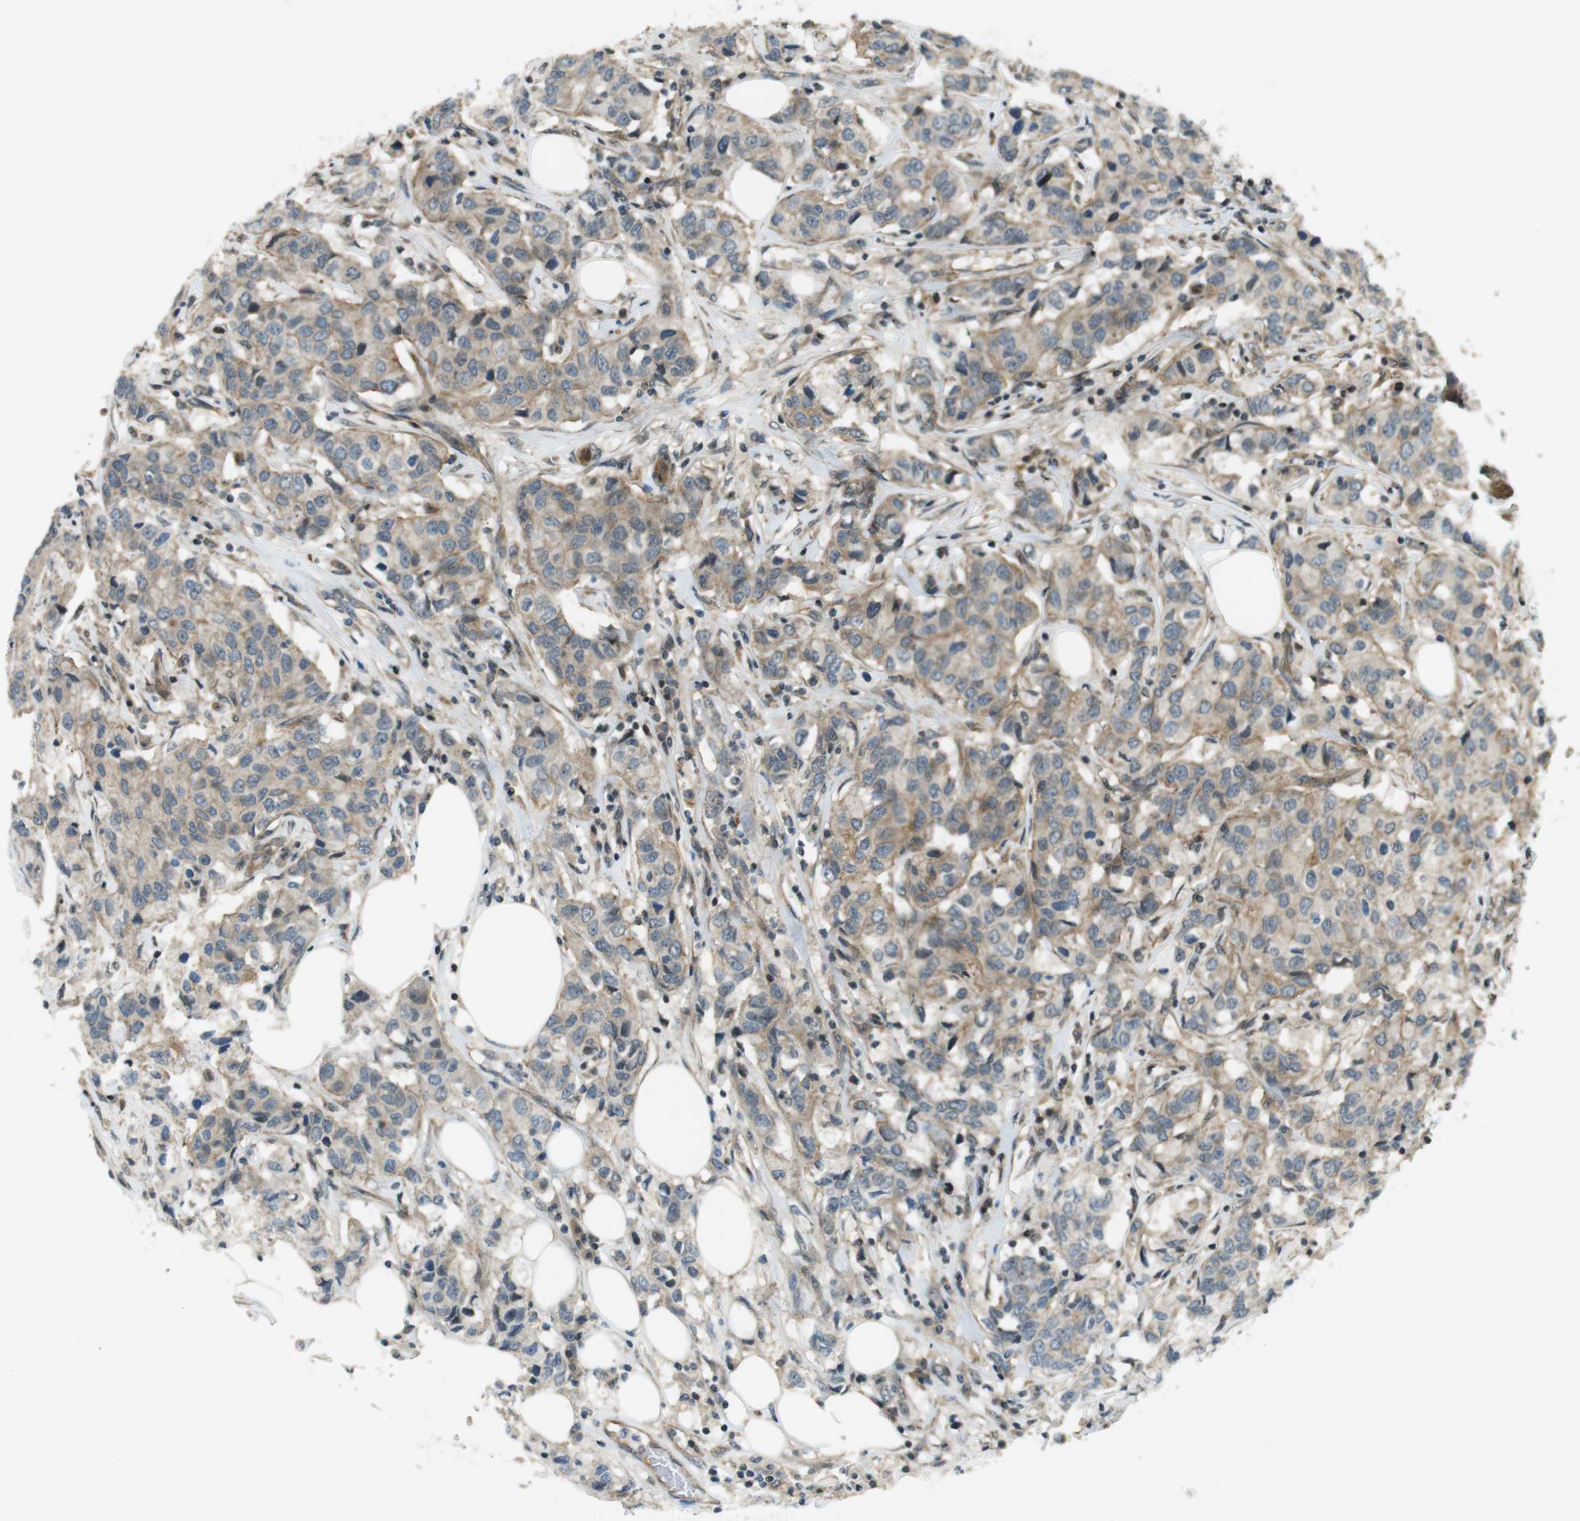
{"staining": {"intensity": "moderate", "quantity": ">75%", "location": "cytoplasmic/membranous"}, "tissue": "breast cancer", "cell_type": "Tumor cells", "image_type": "cancer", "snomed": [{"axis": "morphology", "description": "Duct carcinoma"}, {"axis": "topography", "description": "Breast"}], "caption": "Human breast cancer (infiltrating ductal carcinoma) stained with a brown dye reveals moderate cytoplasmic/membranous positive expression in approximately >75% of tumor cells.", "gene": "TIAM2", "patient": {"sex": "female", "age": 80}}